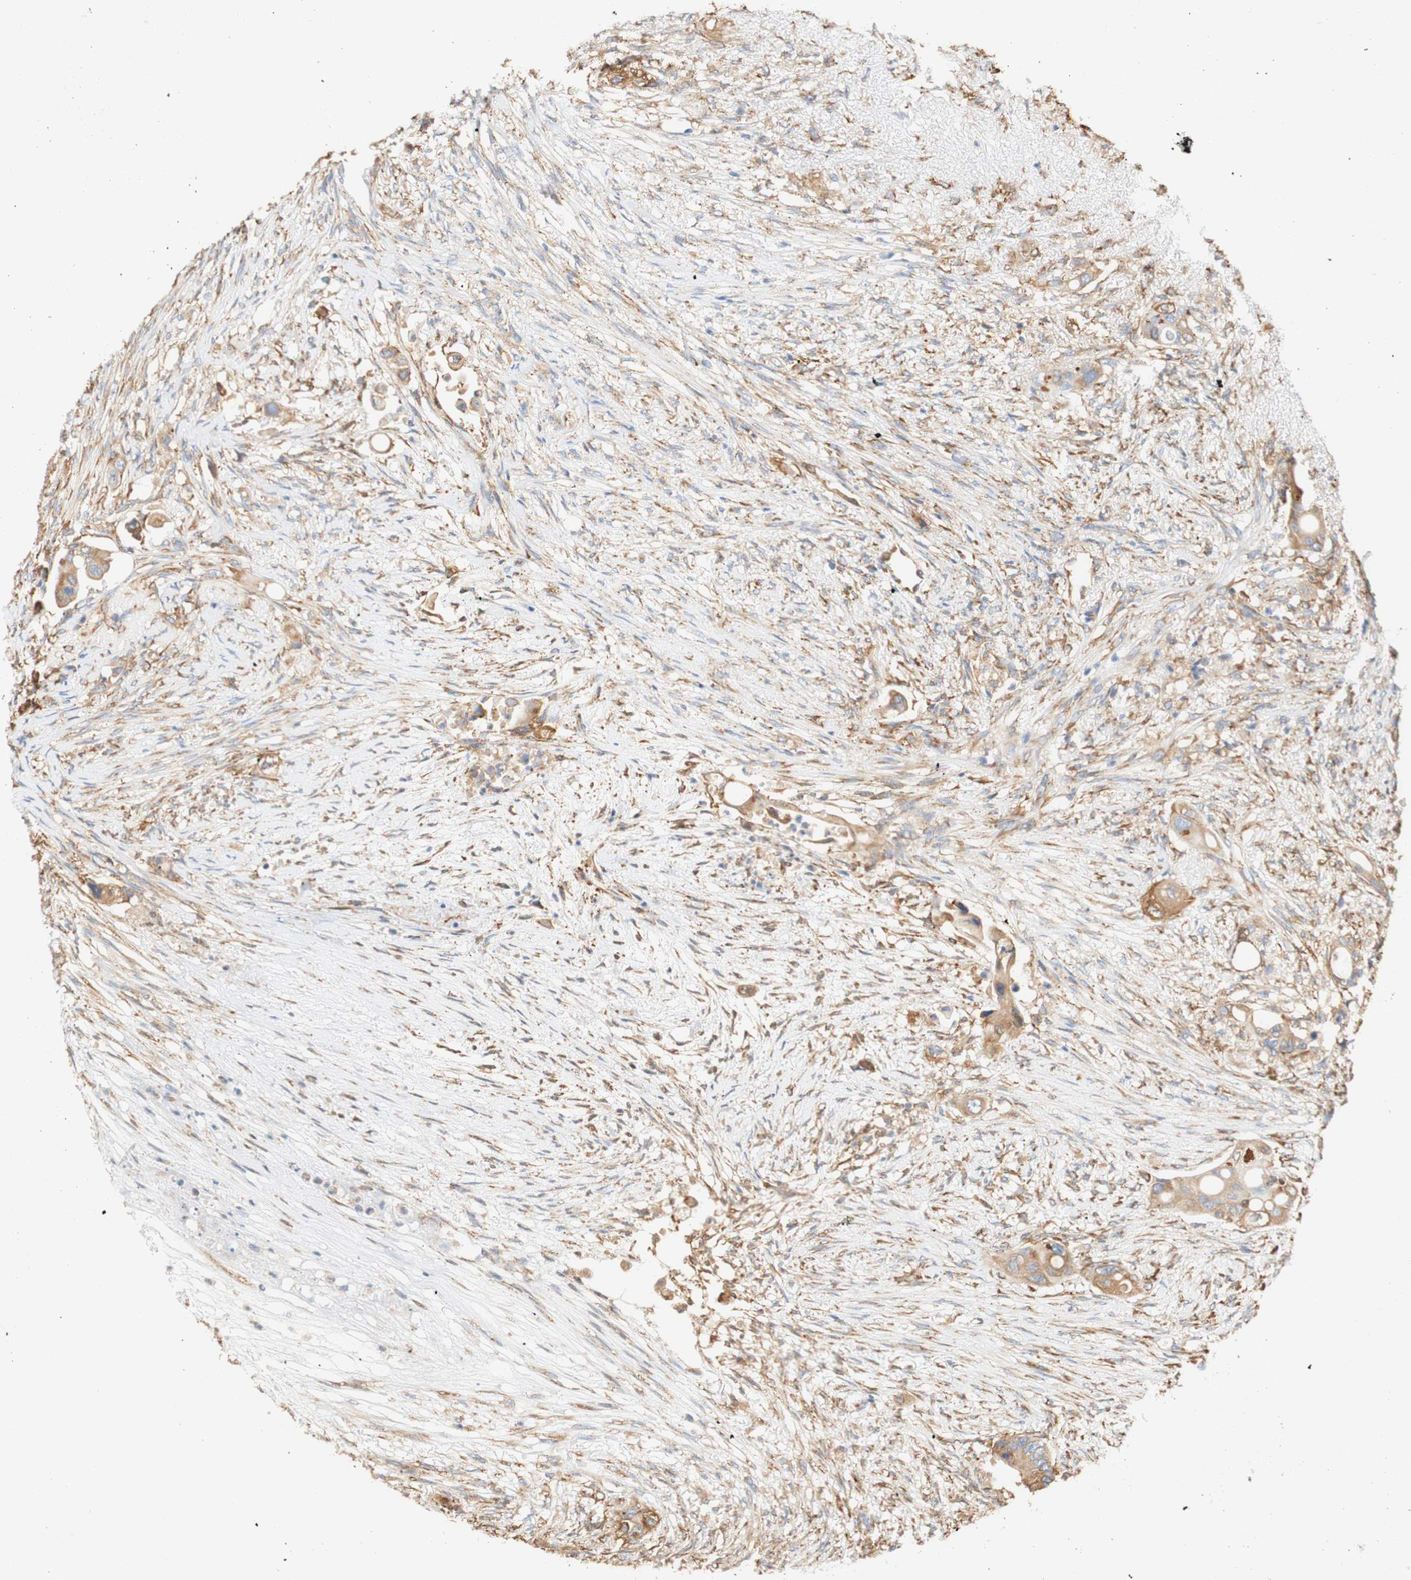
{"staining": {"intensity": "weak", "quantity": ">75%", "location": "cytoplasmic/membranous"}, "tissue": "colorectal cancer", "cell_type": "Tumor cells", "image_type": "cancer", "snomed": [{"axis": "morphology", "description": "Adenocarcinoma, NOS"}, {"axis": "topography", "description": "Colon"}], "caption": "Immunohistochemical staining of adenocarcinoma (colorectal) demonstrates weak cytoplasmic/membranous protein positivity in about >75% of tumor cells.", "gene": "EIF2AK4", "patient": {"sex": "female", "age": 57}}